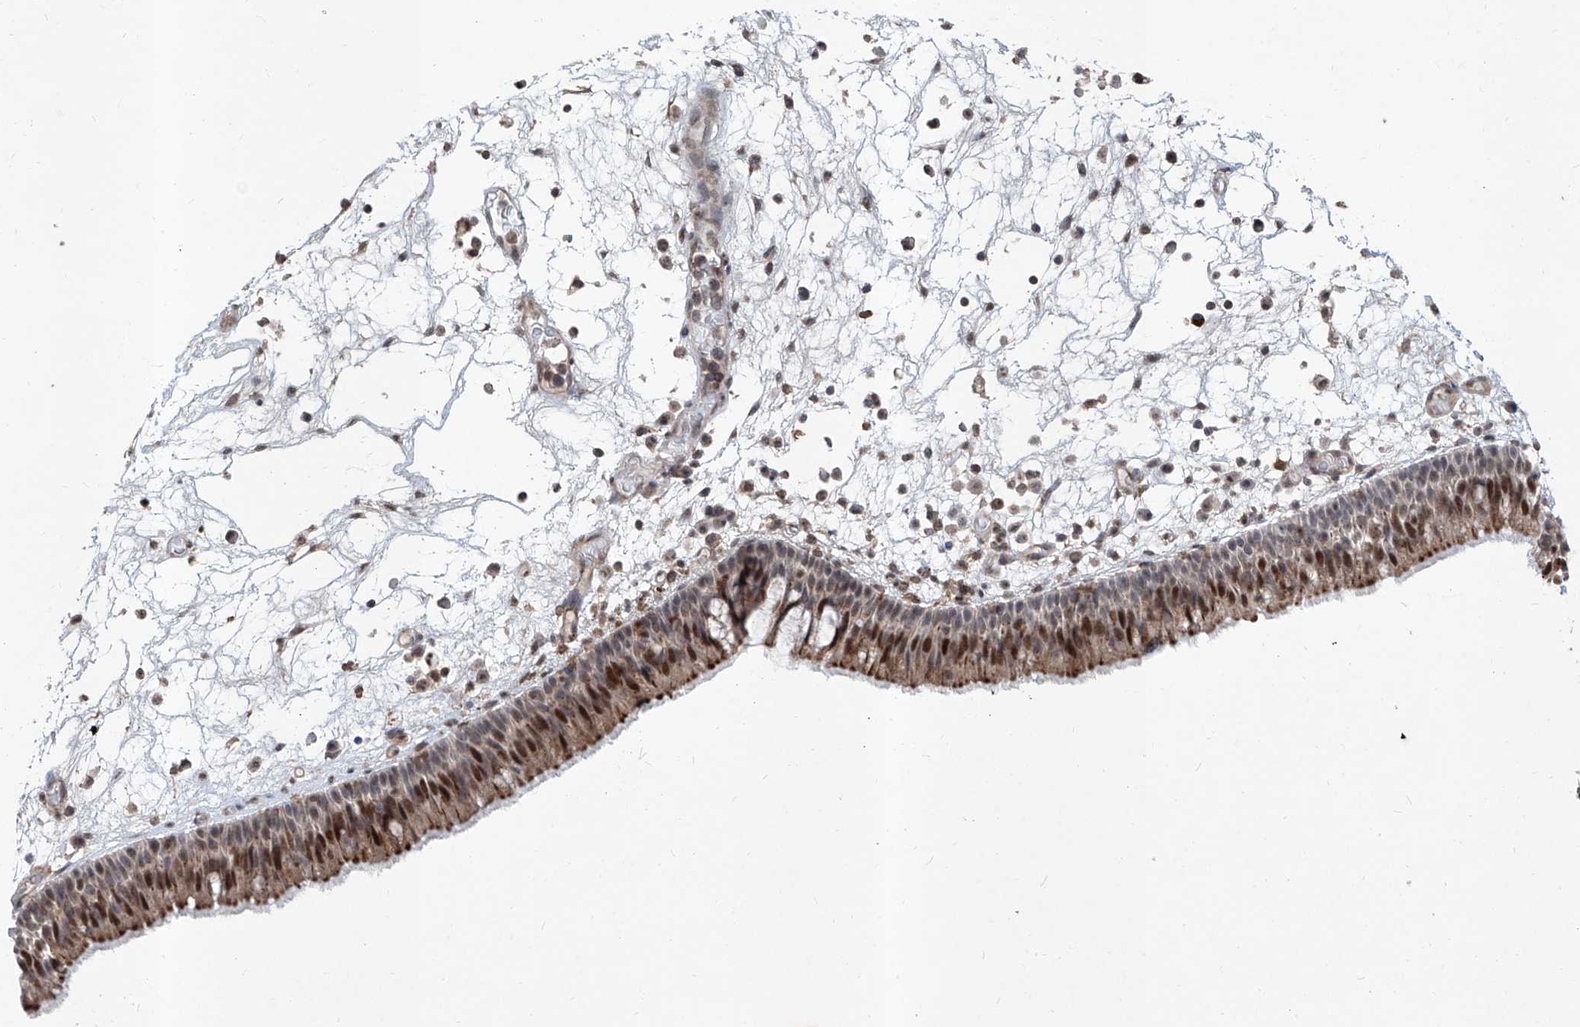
{"staining": {"intensity": "strong", "quantity": ">75%", "location": "cytoplasmic/membranous,nuclear"}, "tissue": "nasopharynx", "cell_type": "Respiratory epithelial cells", "image_type": "normal", "snomed": [{"axis": "morphology", "description": "Normal tissue, NOS"}, {"axis": "morphology", "description": "Inflammation, NOS"}, {"axis": "morphology", "description": "Malignant melanoma, Metastatic site"}, {"axis": "topography", "description": "Nasopharynx"}], "caption": "This histopathology image shows benign nasopharynx stained with immunohistochemistry to label a protein in brown. The cytoplasmic/membranous,nuclear of respiratory epithelial cells show strong positivity for the protein. Nuclei are counter-stained blue.", "gene": "ZBTB48", "patient": {"sex": "male", "age": 70}}